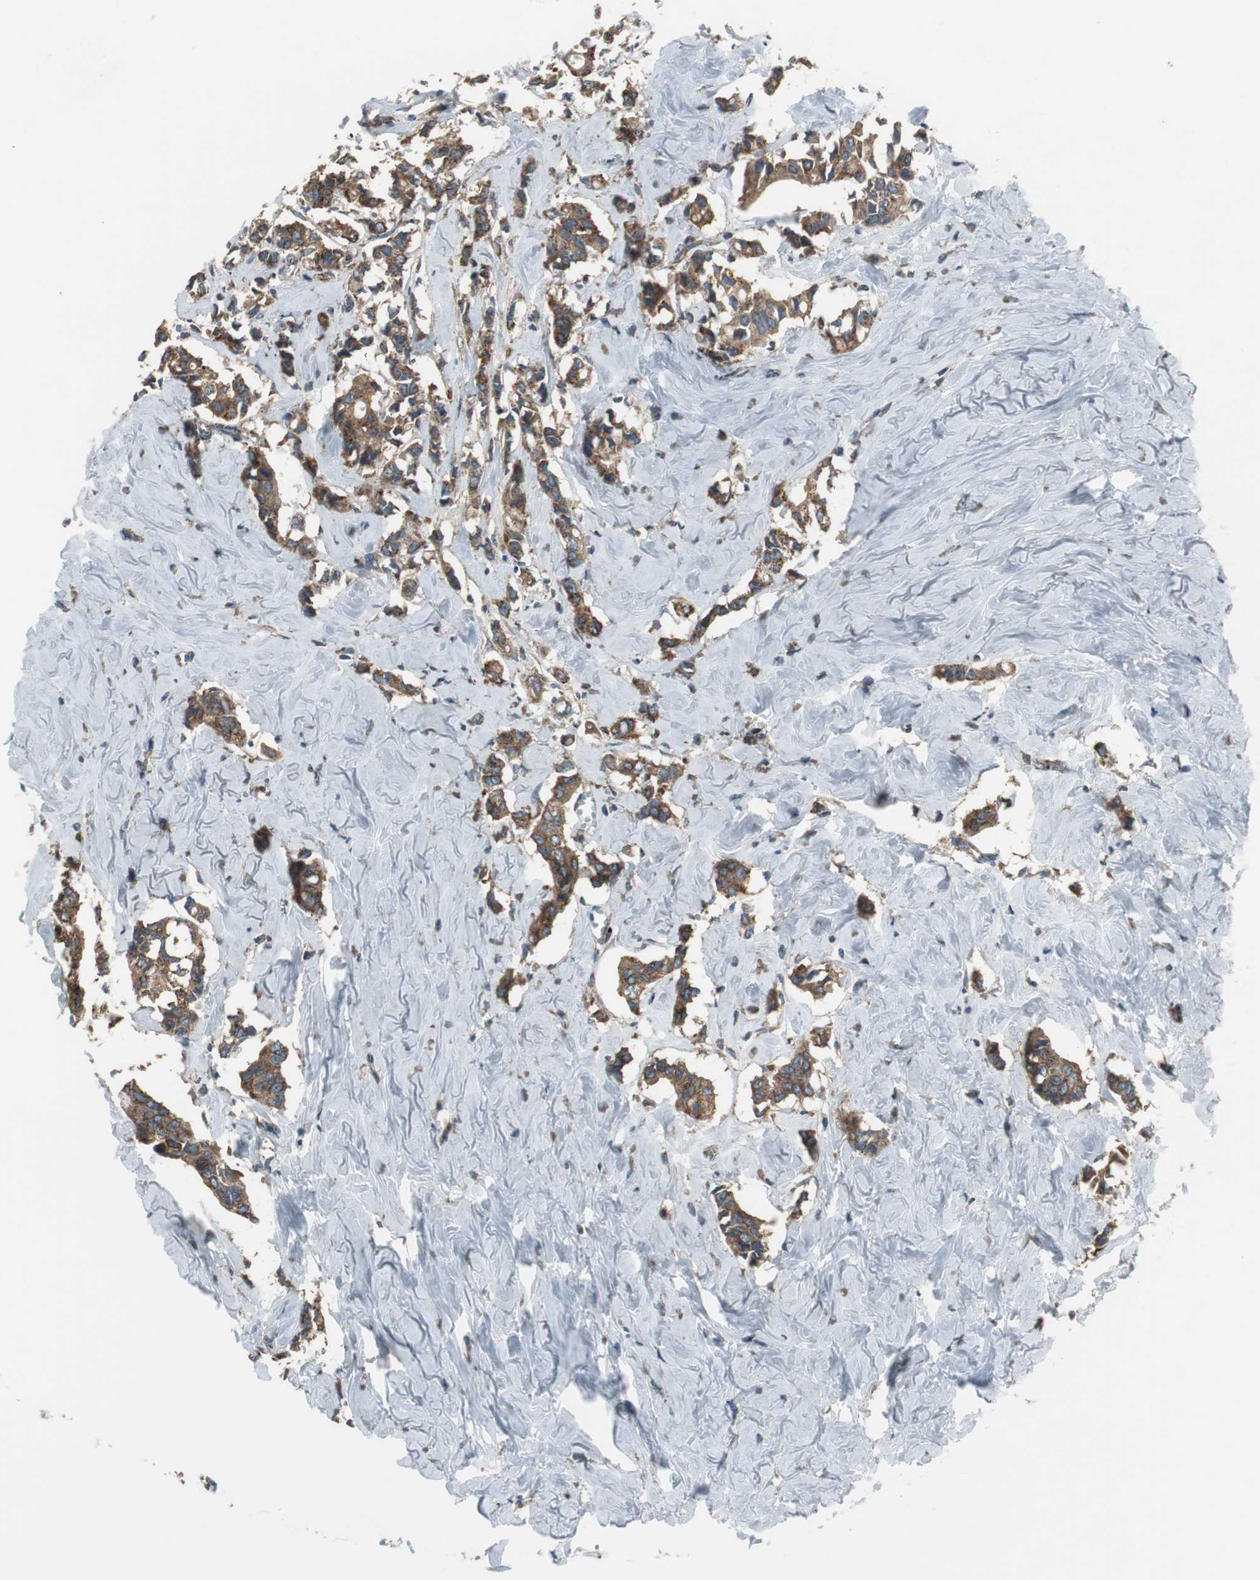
{"staining": {"intensity": "strong", "quantity": ">75%", "location": "cytoplasmic/membranous"}, "tissue": "breast cancer", "cell_type": "Tumor cells", "image_type": "cancer", "snomed": [{"axis": "morphology", "description": "Duct carcinoma"}, {"axis": "topography", "description": "Breast"}], "caption": "Strong cytoplasmic/membranous protein staining is identified in about >75% of tumor cells in invasive ductal carcinoma (breast).", "gene": "PI4KB", "patient": {"sex": "female", "age": 84}}